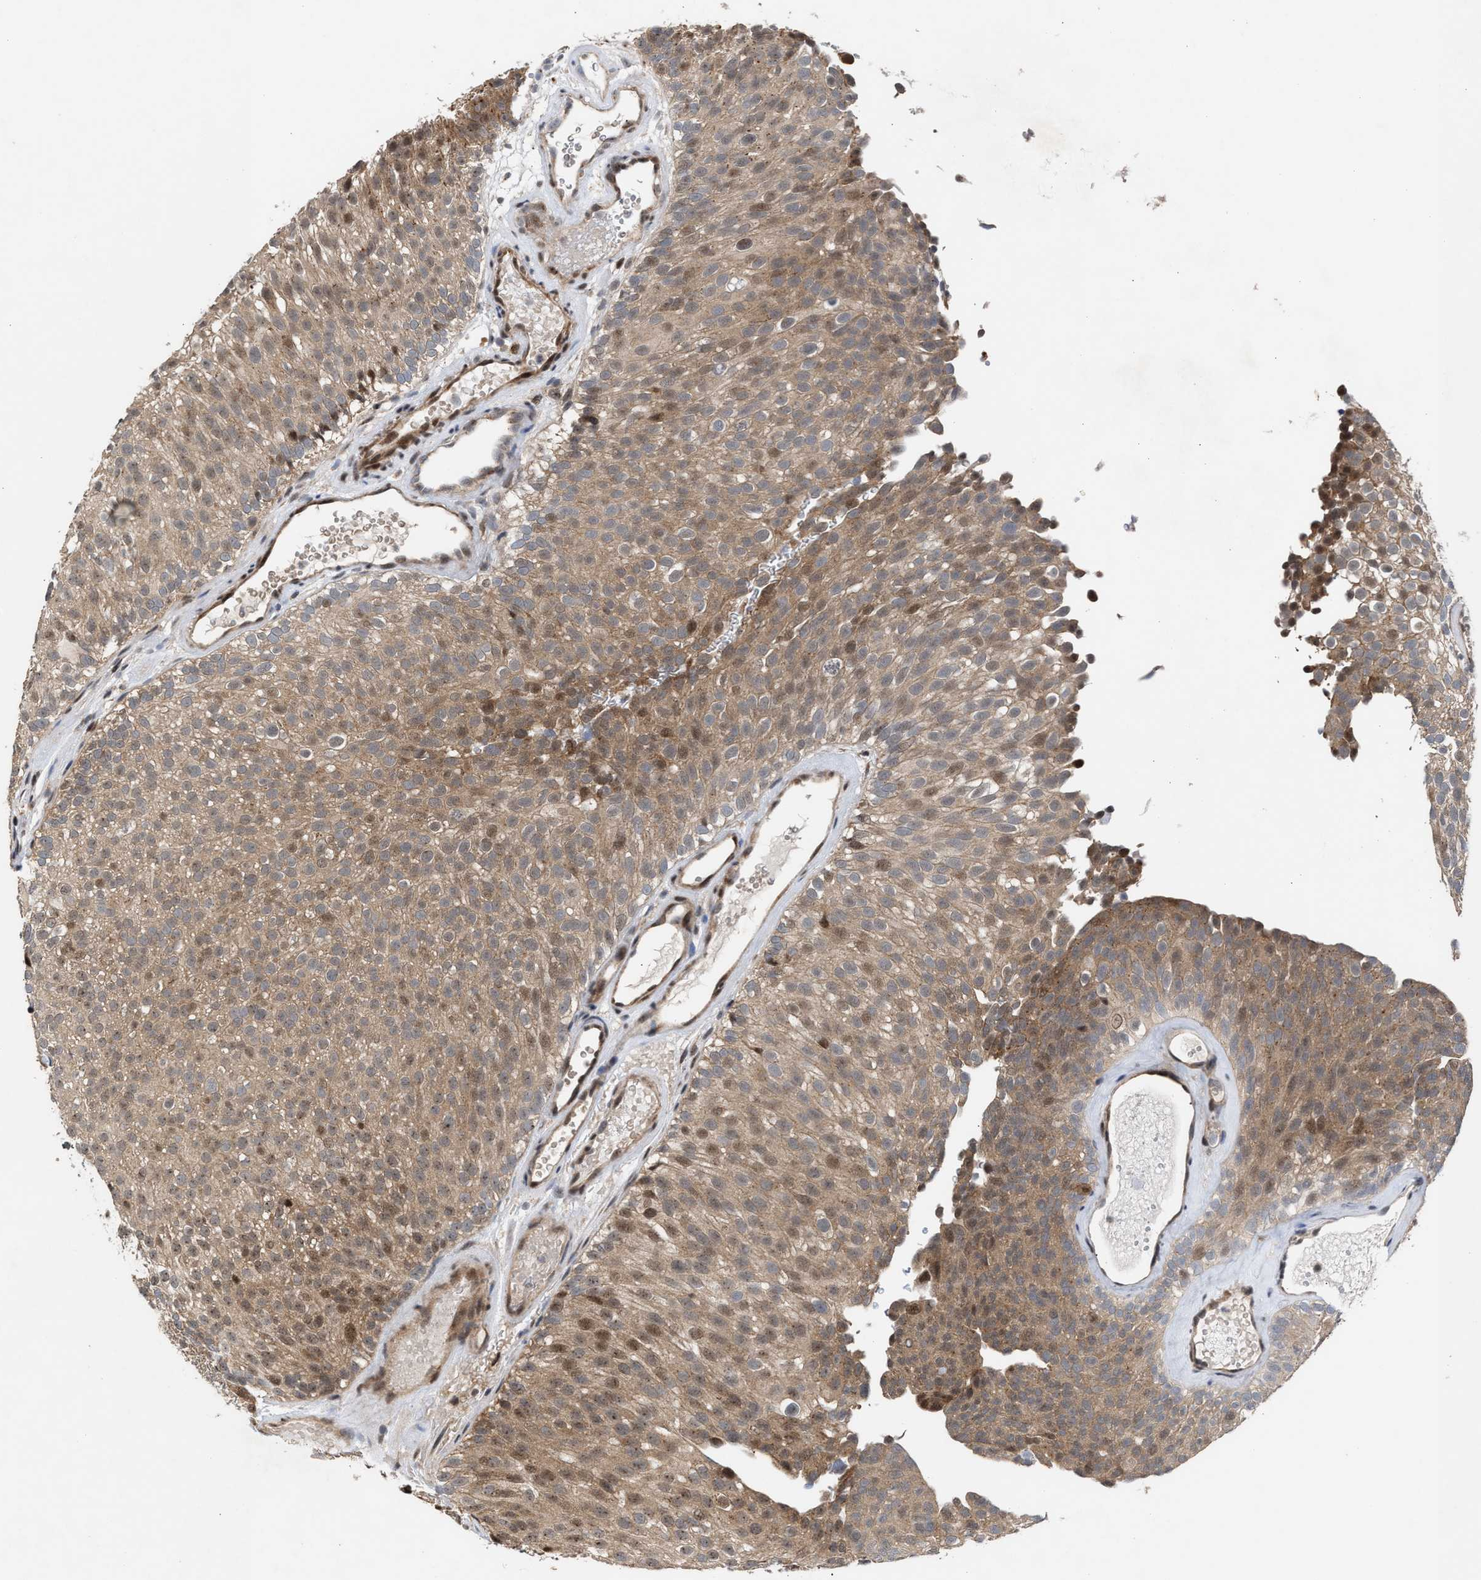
{"staining": {"intensity": "moderate", "quantity": ">75%", "location": "cytoplasmic/membranous"}, "tissue": "urothelial cancer", "cell_type": "Tumor cells", "image_type": "cancer", "snomed": [{"axis": "morphology", "description": "Urothelial carcinoma, Low grade"}, {"axis": "topography", "description": "Urinary bladder"}], "caption": "Human urothelial cancer stained for a protein (brown) exhibits moderate cytoplasmic/membranous positive positivity in about >75% of tumor cells.", "gene": "MKNK2", "patient": {"sex": "male", "age": 78}}